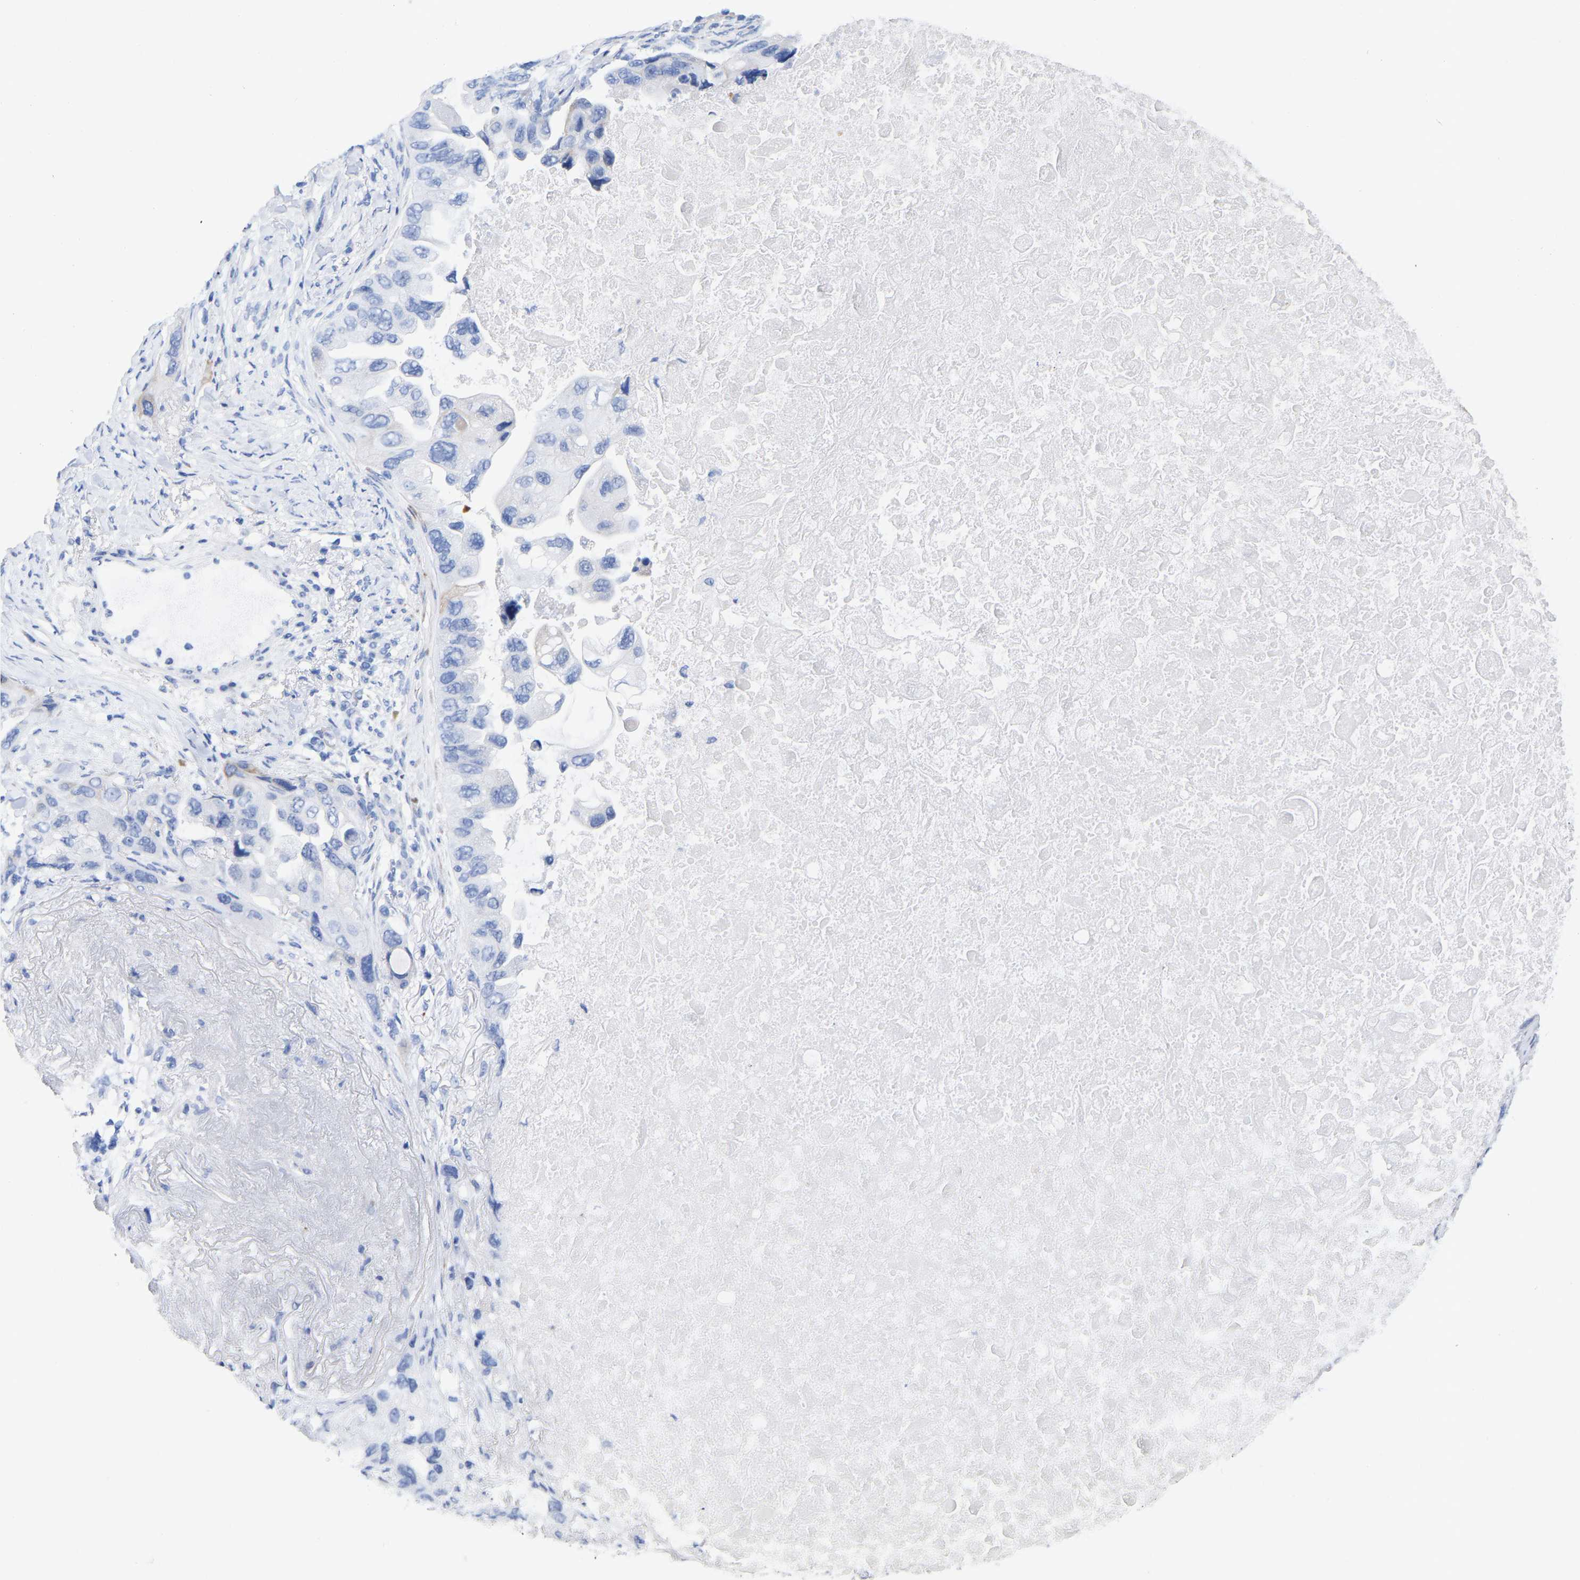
{"staining": {"intensity": "negative", "quantity": "none", "location": "none"}, "tissue": "lung cancer", "cell_type": "Tumor cells", "image_type": "cancer", "snomed": [{"axis": "morphology", "description": "Squamous cell carcinoma, NOS"}, {"axis": "topography", "description": "Lung"}], "caption": "IHC histopathology image of neoplastic tissue: lung cancer stained with DAB (3,3'-diaminobenzidine) exhibits no significant protein positivity in tumor cells.", "gene": "HAPLN1", "patient": {"sex": "female", "age": 73}}